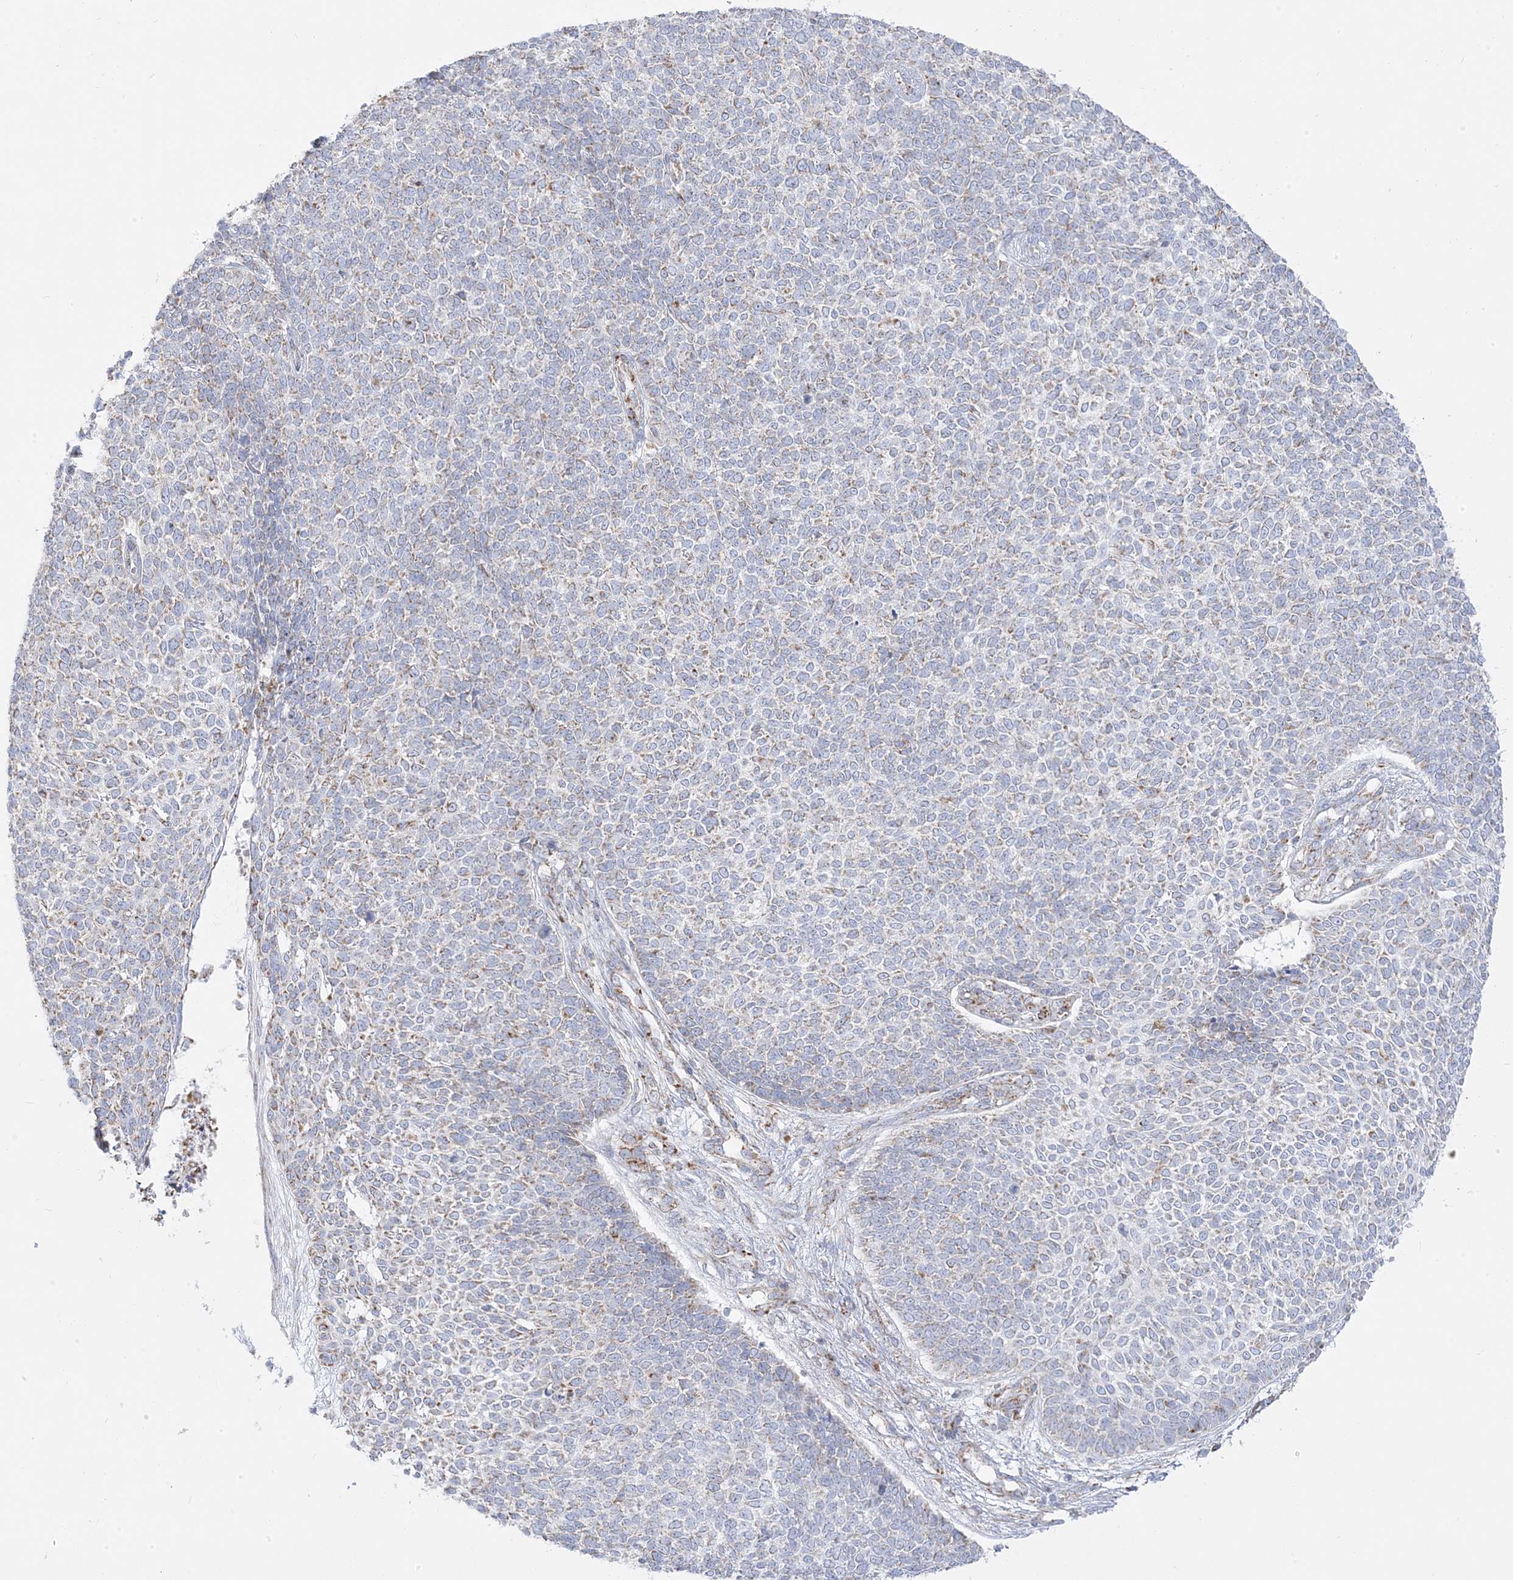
{"staining": {"intensity": "weak", "quantity": "25%-75%", "location": "cytoplasmic/membranous"}, "tissue": "skin cancer", "cell_type": "Tumor cells", "image_type": "cancer", "snomed": [{"axis": "morphology", "description": "Basal cell carcinoma"}, {"axis": "topography", "description": "Skin"}], "caption": "Immunohistochemical staining of basal cell carcinoma (skin) demonstrates low levels of weak cytoplasmic/membranous positivity in approximately 25%-75% of tumor cells.", "gene": "PCCB", "patient": {"sex": "female", "age": 84}}